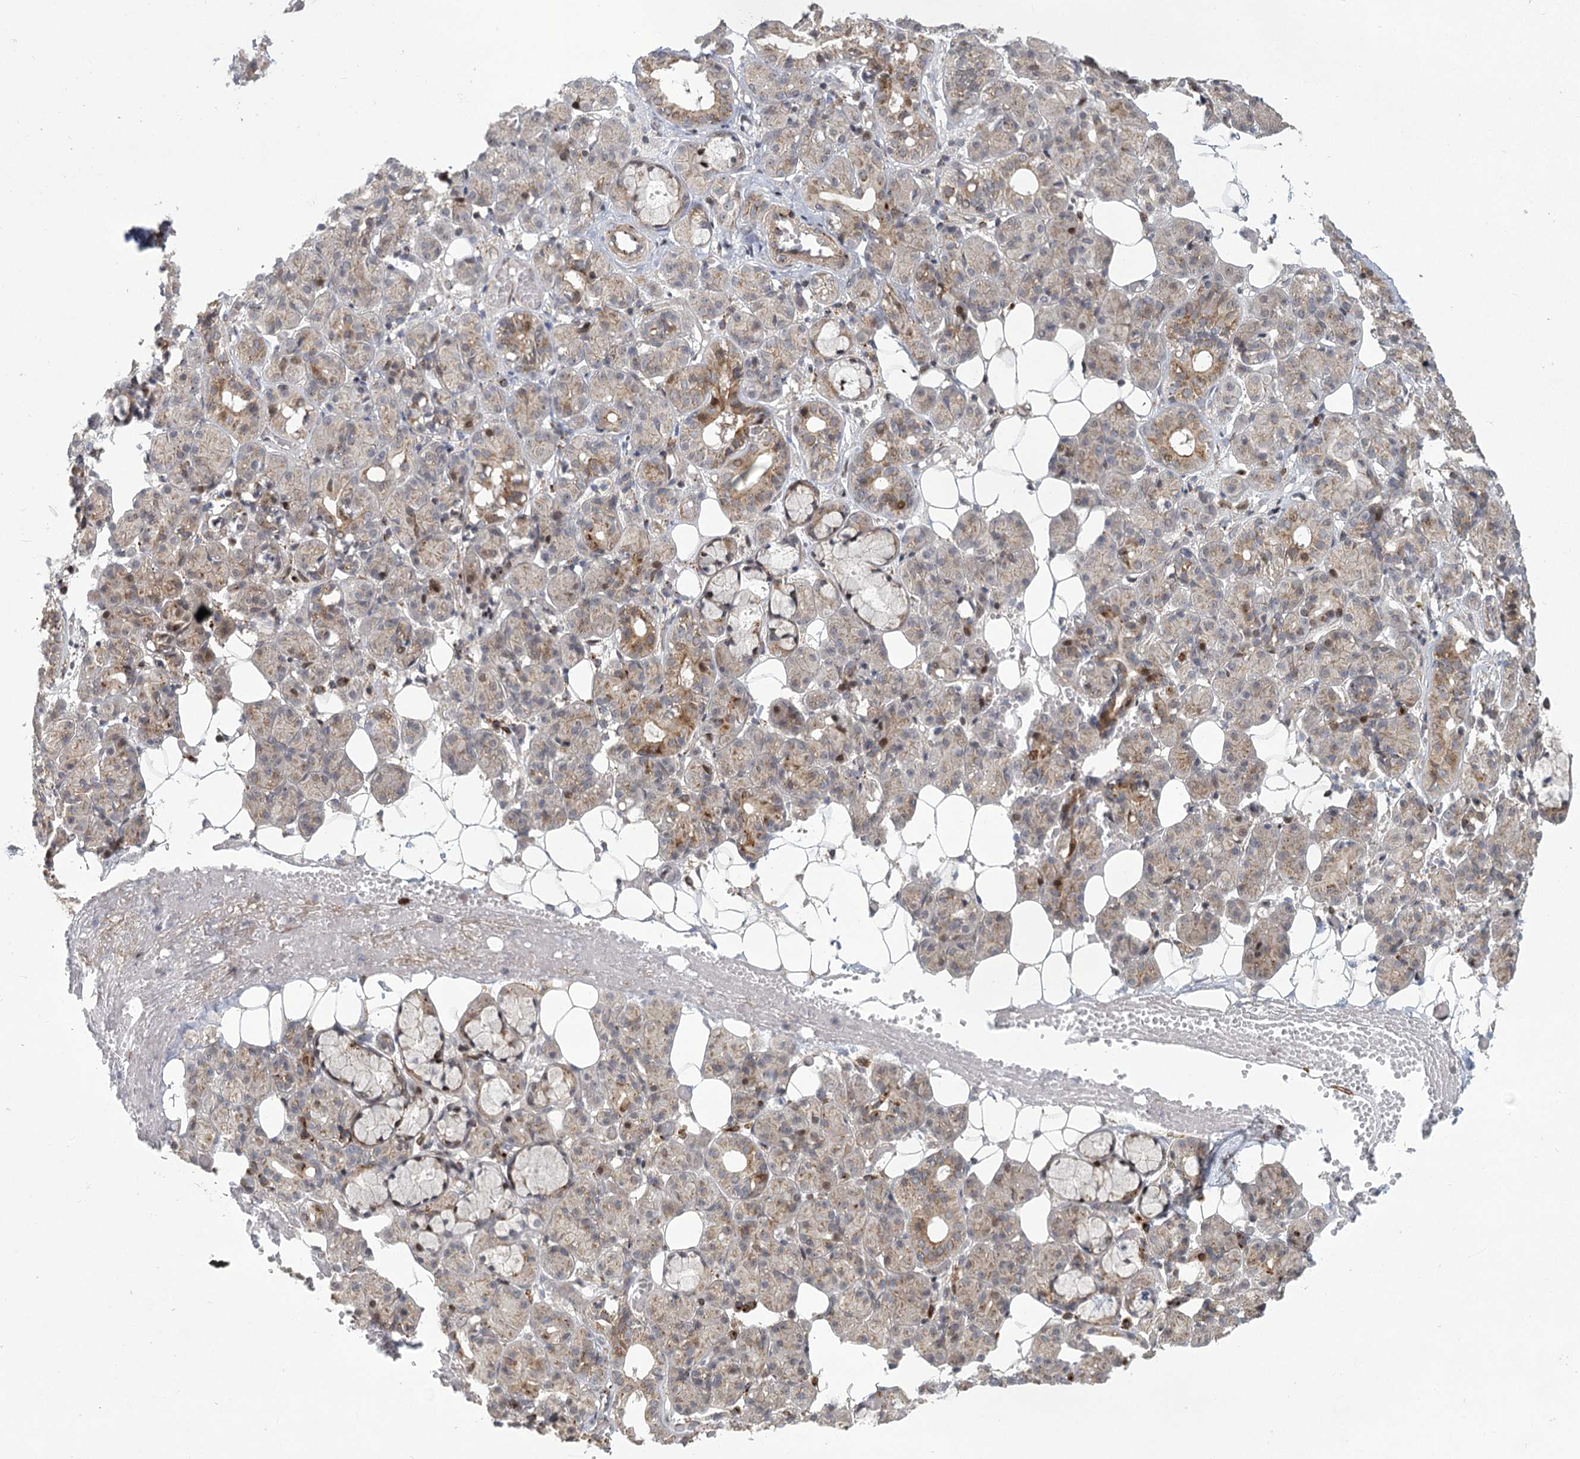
{"staining": {"intensity": "moderate", "quantity": "<25%", "location": "cytoplasmic/membranous"}, "tissue": "salivary gland", "cell_type": "Glandular cells", "image_type": "normal", "snomed": [{"axis": "morphology", "description": "Normal tissue, NOS"}, {"axis": "topography", "description": "Salivary gland"}], "caption": "Brown immunohistochemical staining in unremarkable human salivary gland reveals moderate cytoplasmic/membranous positivity in approximately <25% of glandular cells. (DAB (3,3'-diaminobenzidine) IHC with brightfield microscopy, high magnification).", "gene": "PARM1", "patient": {"sex": "male", "age": 63}}